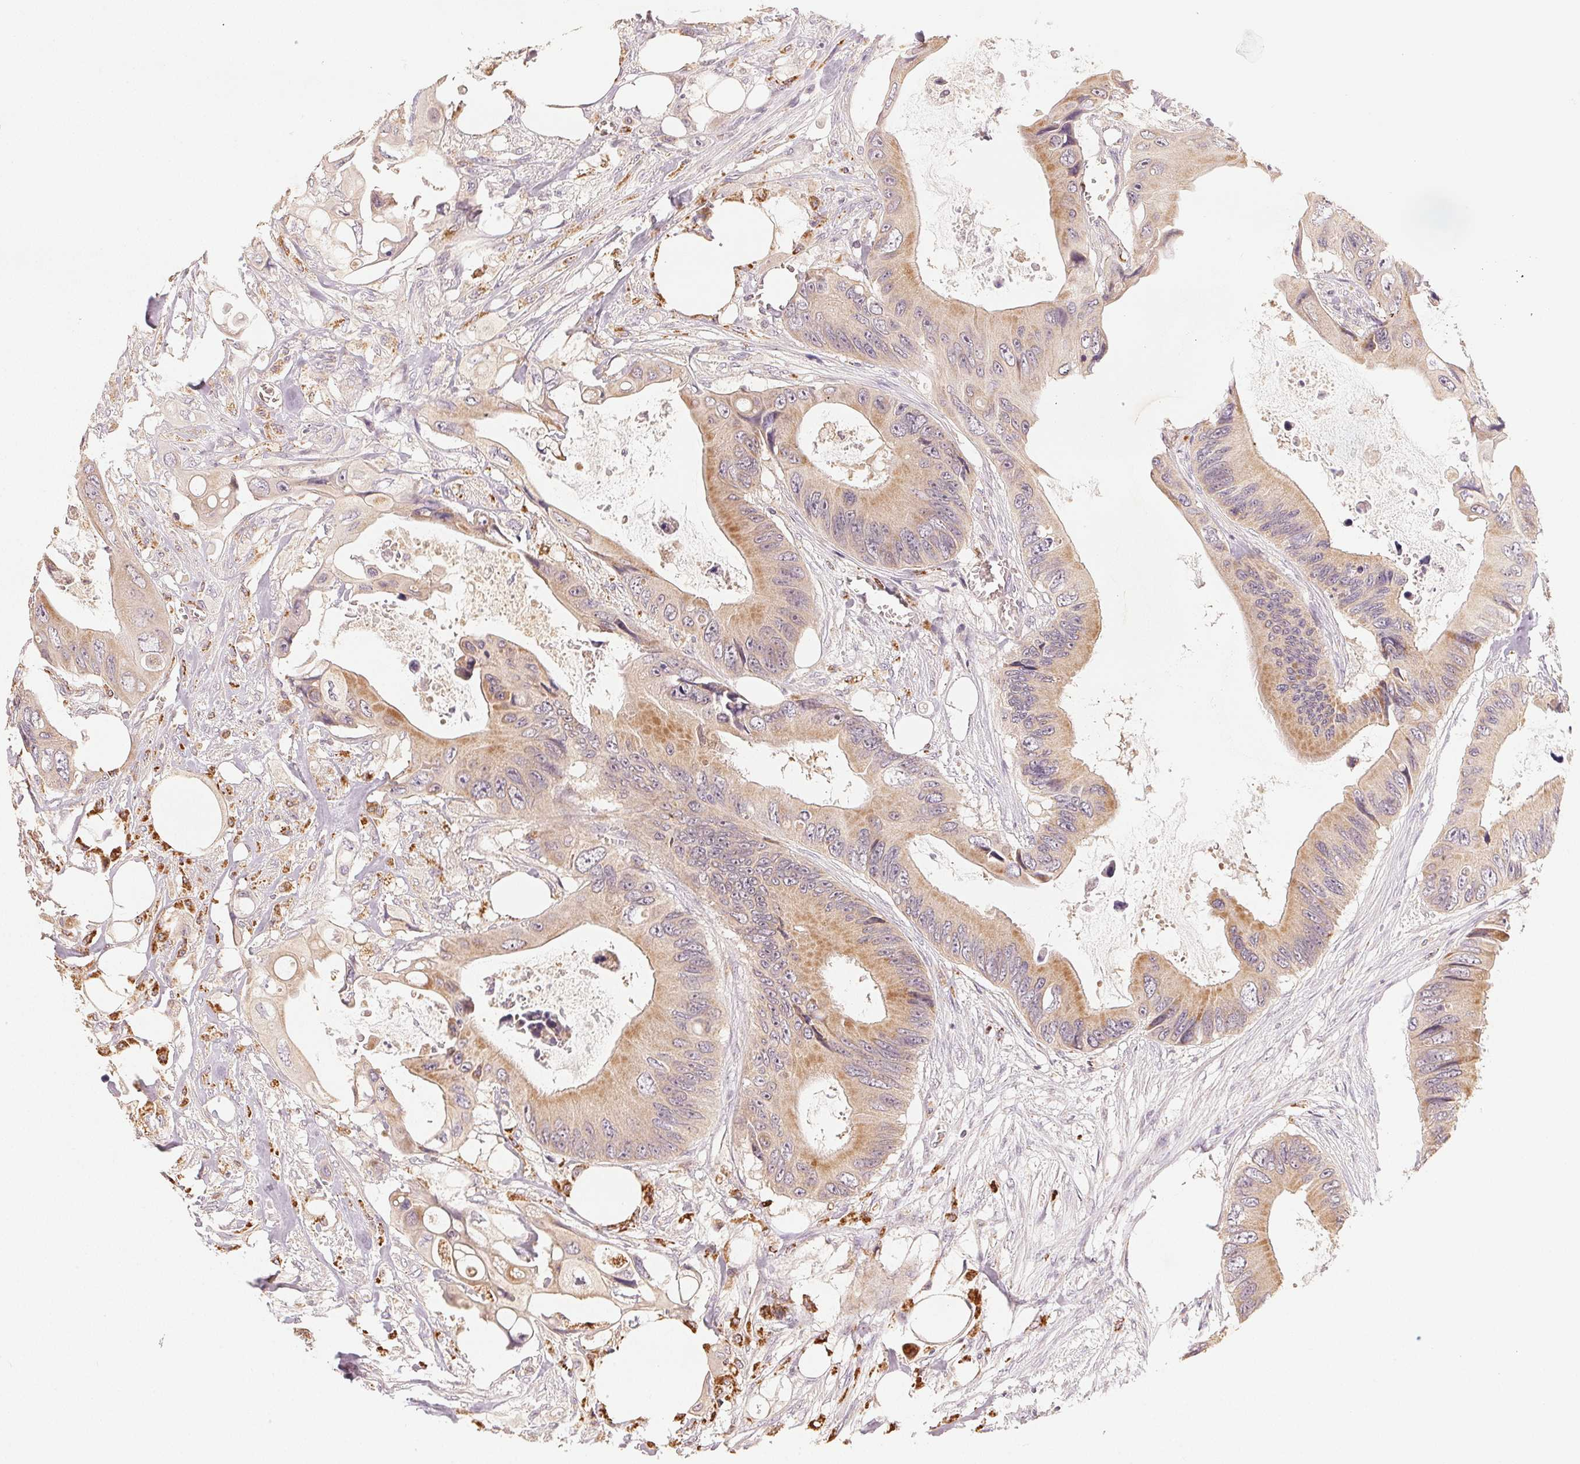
{"staining": {"intensity": "weak", "quantity": ">75%", "location": "cytoplasmic/membranous"}, "tissue": "colorectal cancer", "cell_type": "Tumor cells", "image_type": "cancer", "snomed": [{"axis": "morphology", "description": "Adenocarcinoma, NOS"}, {"axis": "topography", "description": "Rectum"}], "caption": "Protein expression analysis of human colorectal cancer (adenocarcinoma) reveals weak cytoplasmic/membranous staining in about >75% of tumor cells.", "gene": "NCOA4", "patient": {"sex": "male", "age": 63}}